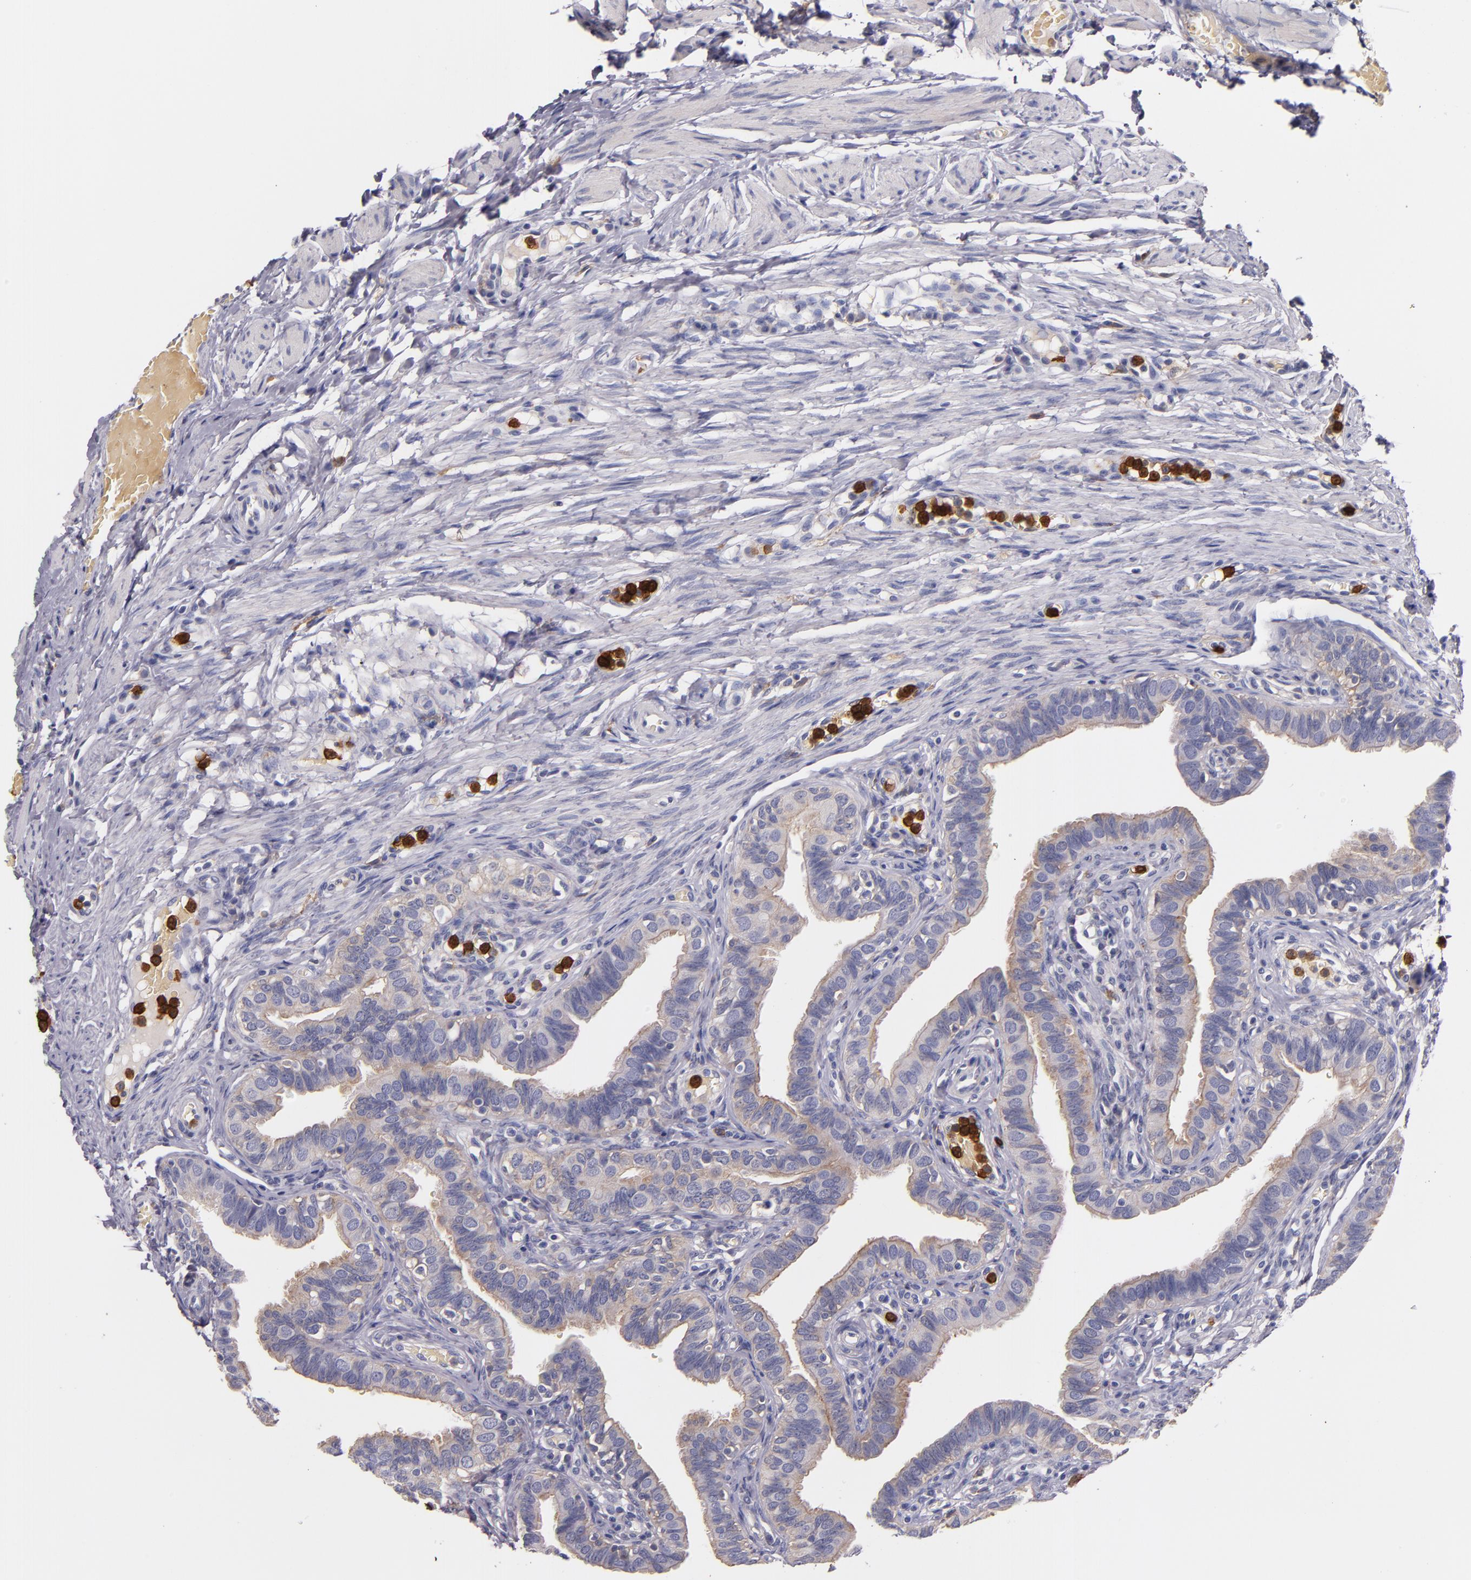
{"staining": {"intensity": "weak", "quantity": "25%-75%", "location": "cytoplasmic/membranous"}, "tissue": "fallopian tube", "cell_type": "Glandular cells", "image_type": "normal", "snomed": [{"axis": "morphology", "description": "Normal tissue, NOS"}, {"axis": "topography", "description": "Fallopian tube"}, {"axis": "topography", "description": "Ovary"}], "caption": "Brown immunohistochemical staining in unremarkable fallopian tube demonstrates weak cytoplasmic/membranous staining in approximately 25%-75% of glandular cells. (brown staining indicates protein expression, while blue staining denotes nuclei).", "gene": "C5AR1", "patient": {"sex": "female", "age": 51}}